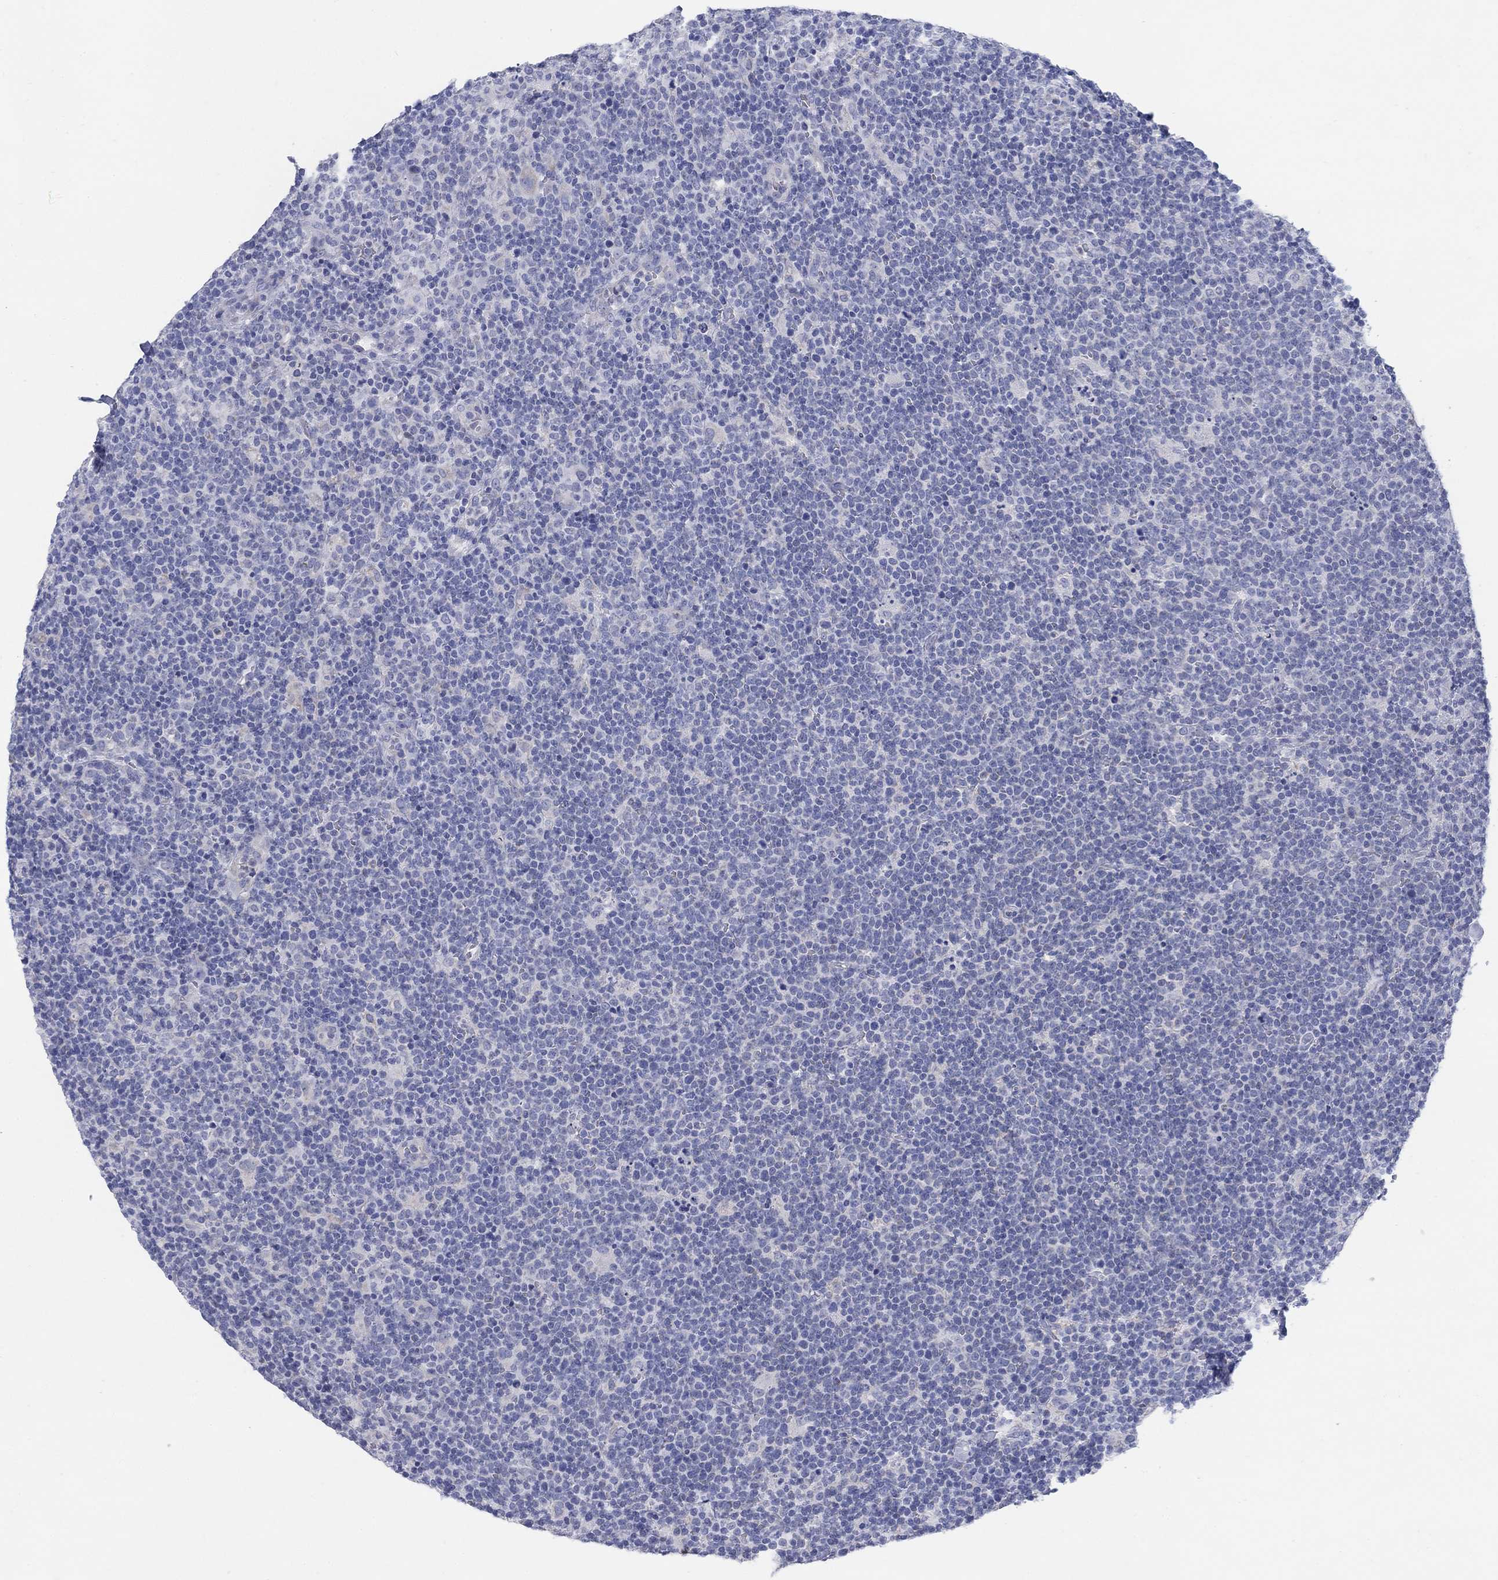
{"staining": {"intensity": "negative", "quantity": "none", "location": "none"}, "tissue": "lymphoma", "cell_type": "Tumor cells", "image_type": "cancer", "snomed": [{"axis": "morphology", "description": "Malignant lymphoma, non-Hodgkin's type, High grade"}, {"axis": "topography", "description": "Lymph node"}], "caption": "Immunohistochemistry image of human high-grade malignant lymphoma, non-Hodgkin's type stained for a protein (brown), which exhibits no expression in tumor cells.", "gene": "SCCPDH", "patient": {"sex": "male", "age": 61}}